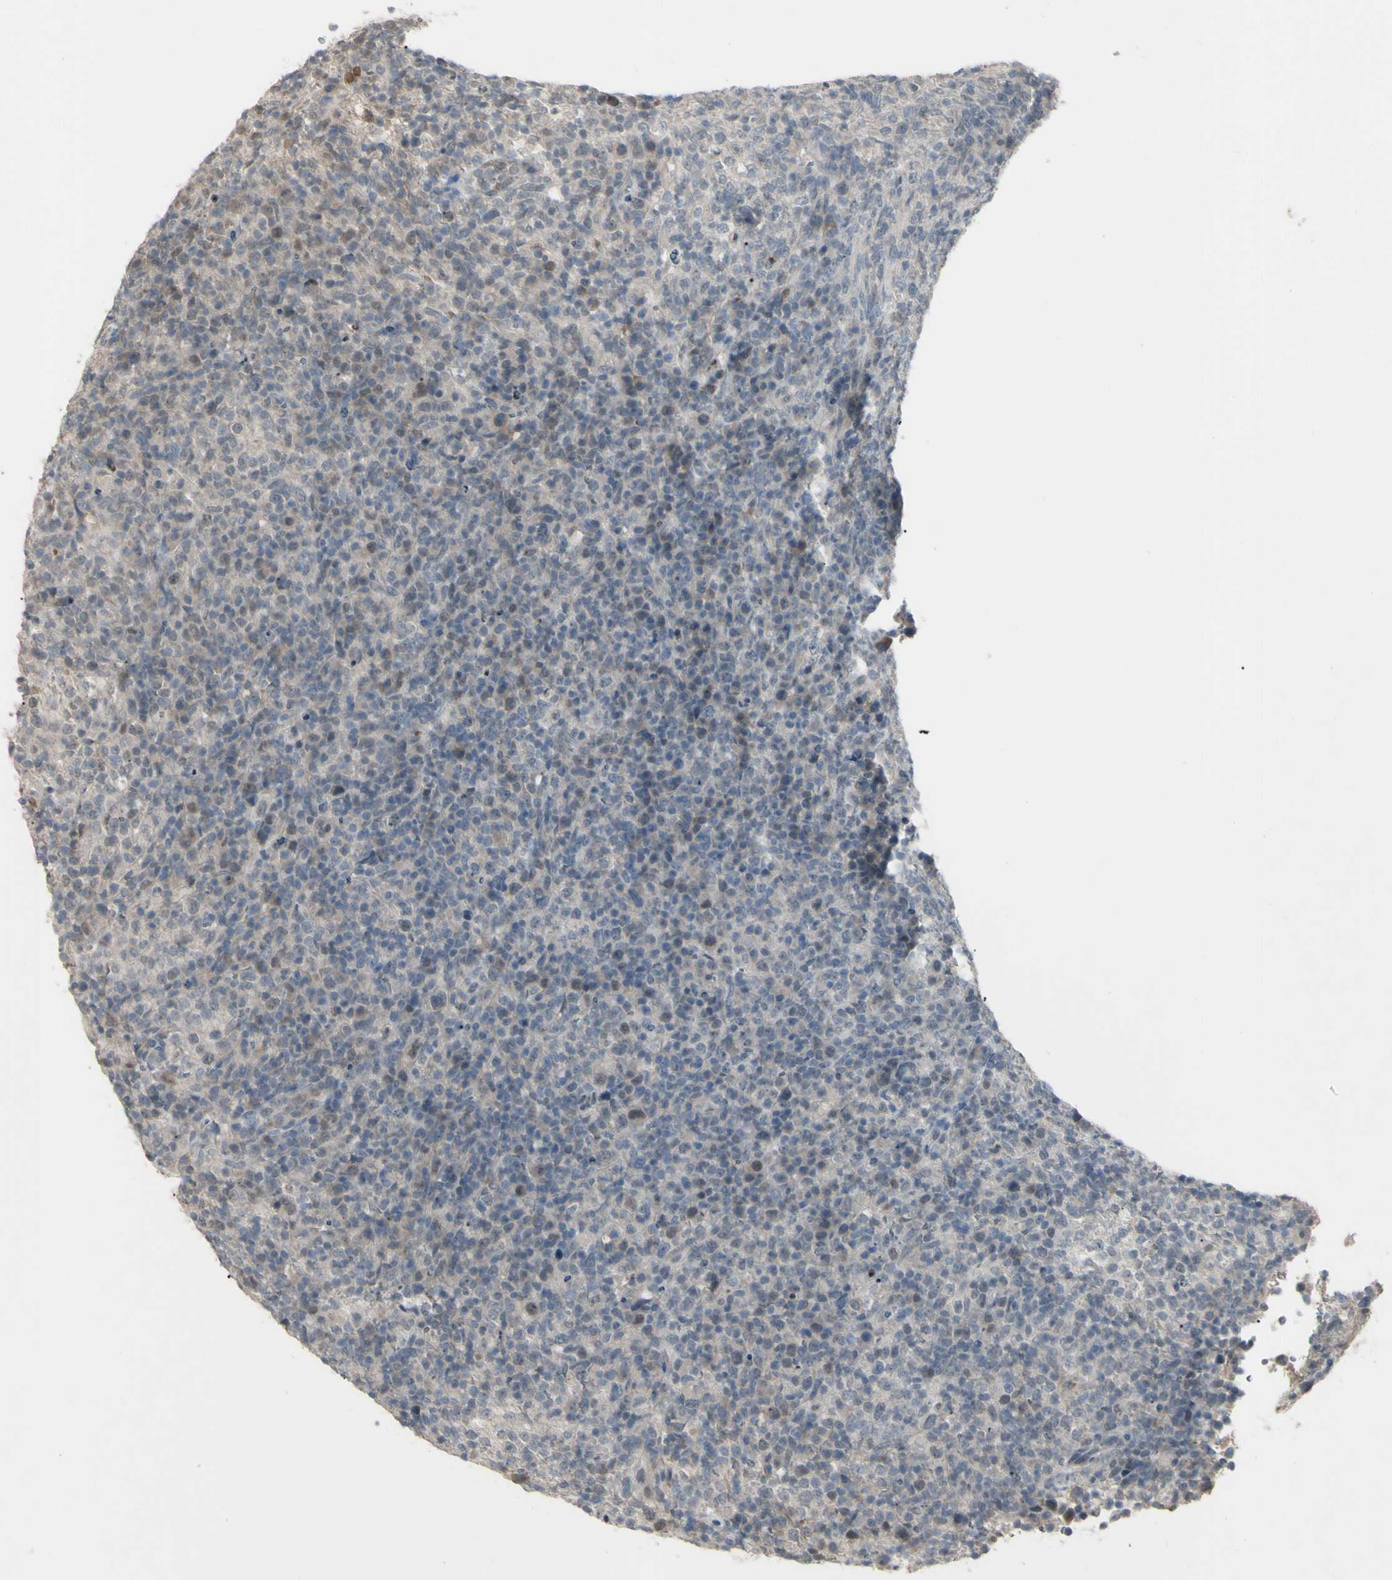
{"staining": {"intensity": "weak", "quantity": "25%-75%", "location": "cytoplasmic/membranous"}, "tissue": "lymphoma", "cell_type": "Tumor cells", "image_type": "cancer", "snomed": [{"axis": "morphology", "description": "Malignant lymphoma, non-Hodgkin's type, High grade"}, {"axis": "topography", "description": "Lymph node"}], "caption": "Tumor cells exhibit weak cytoplasmic/membranous expression in approximately 25%-75% of cells in lymphoma. The staining was performed using DAB (3,3'-diaminobenzidine) to visualize the protein expression in brown, while the nuclei were stained in blue with hematoxylin (Magnification: 20x).", "gene": "PIAS4", "patient": {"sex": "female", "age": 76}}